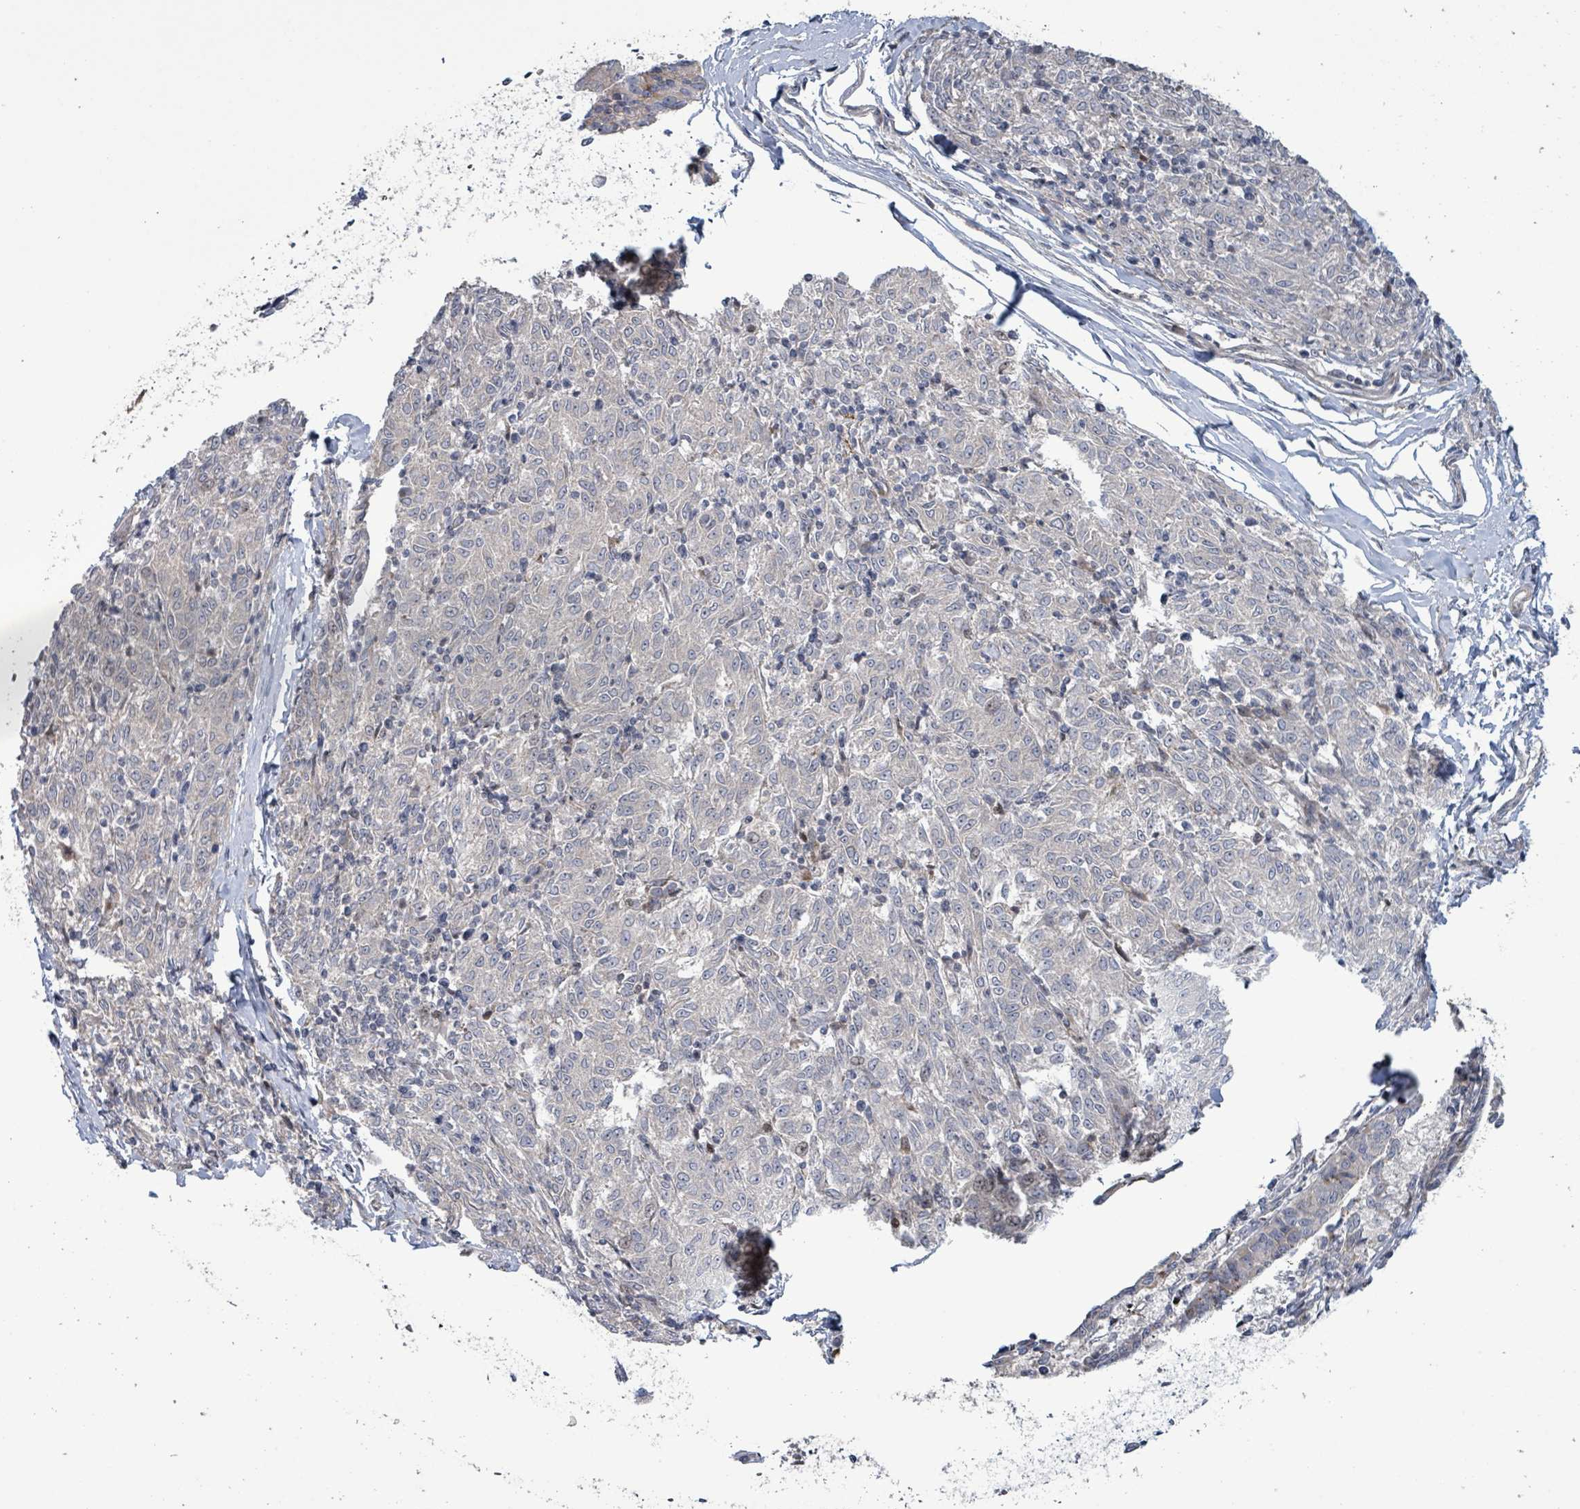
{"staining": {"intensity": "negative", "quantity": "none", "location": "none"}, "tissue": "melanoma", "cell_type": "Tumor cells", "image_type": "cancer", "snomed": [{"axis": "morphology", "description": "Malignant melanoma, NOS"}, {"axis": "topography", "description": "Skin"}], "caption": "A high-resolution histopathology image shows immunohistochemistry staining of melanoma, which shows no significant staining in tumor cells. (DAB immunohistochemistry (IHC) with hematoxylin counter stain).", "gene": "LILRA4", "patient": {"sex": "female", "age": 72}}